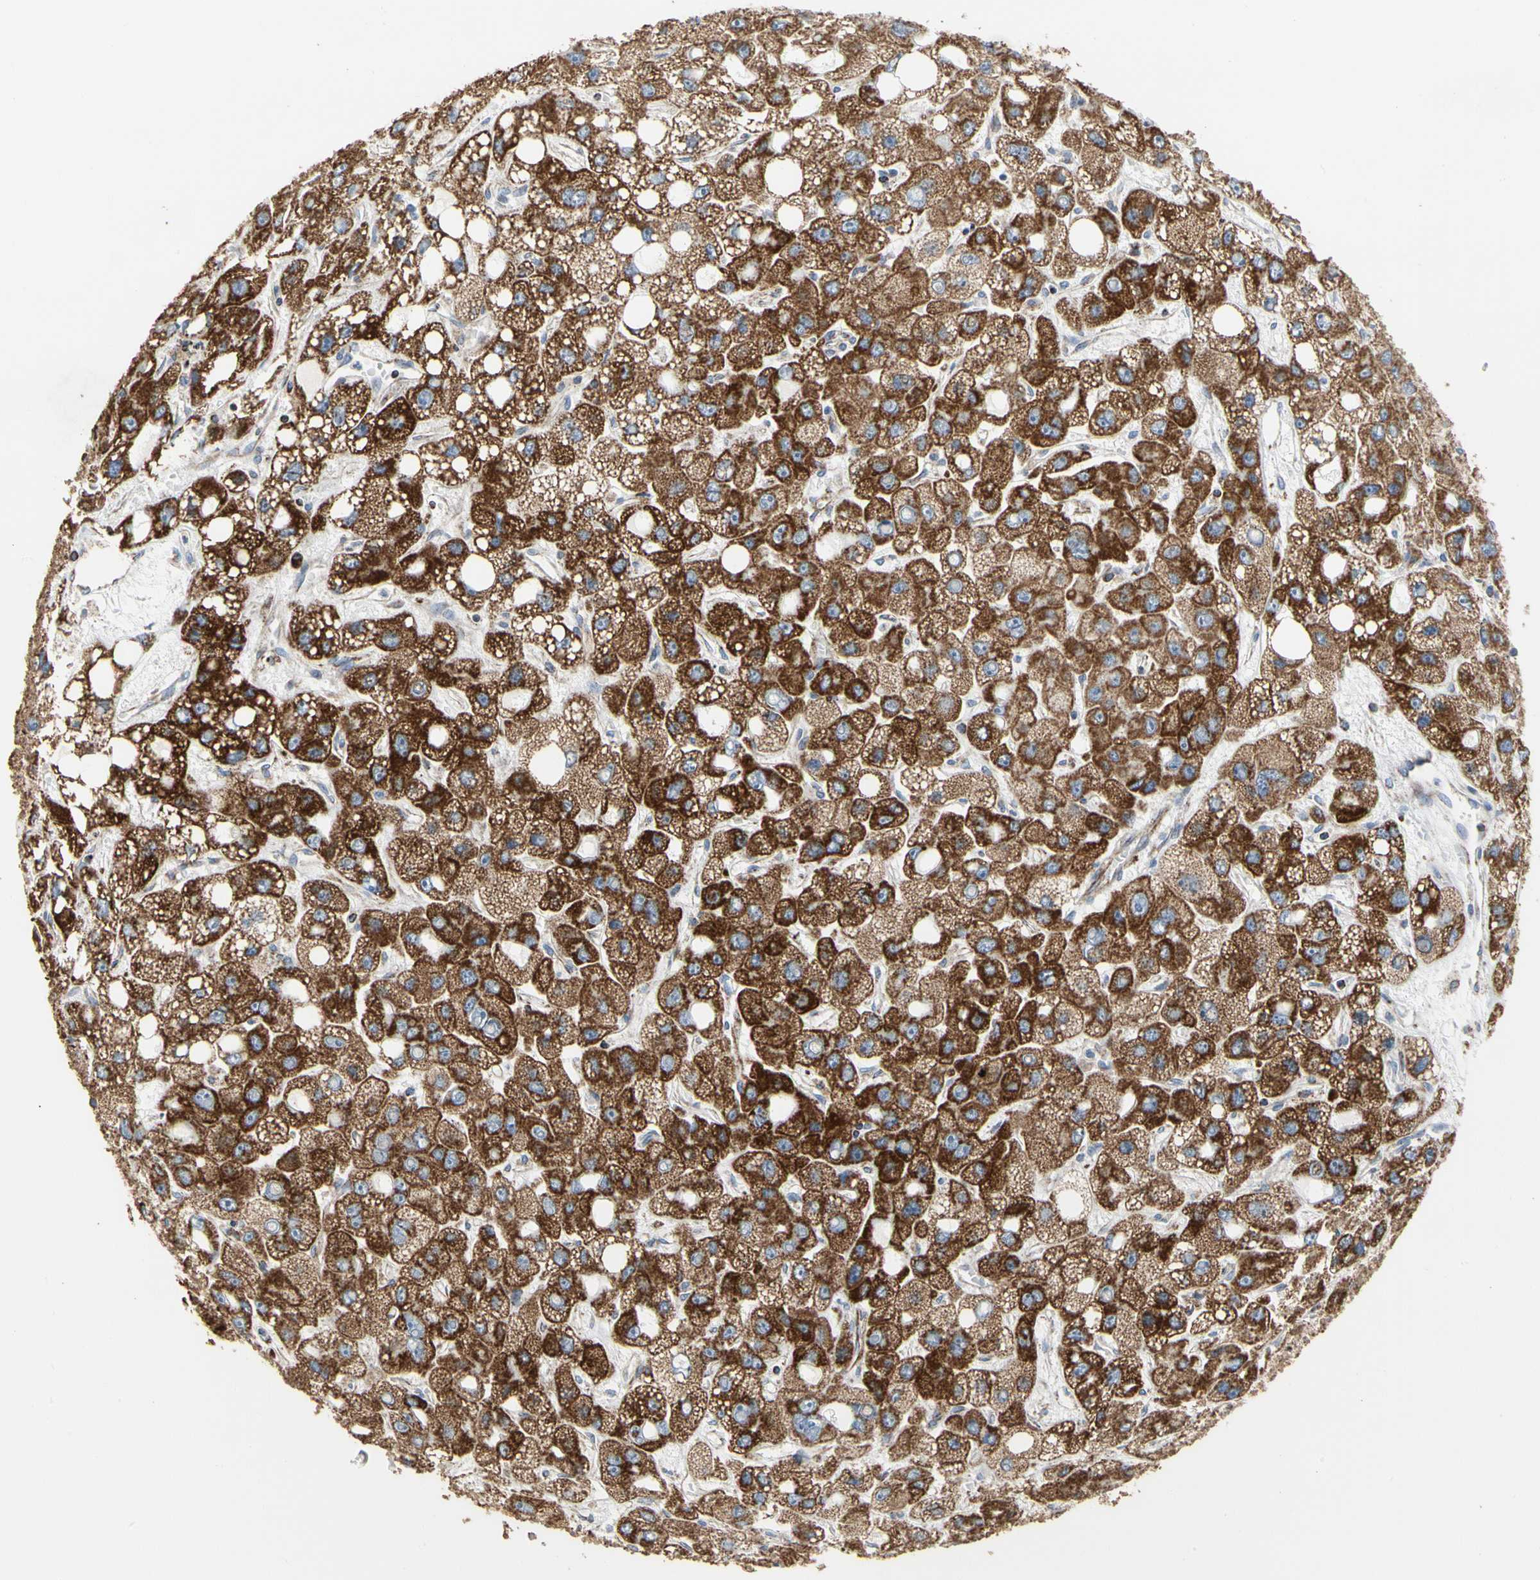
{"staining": {"intensity": "moderate", "quantity": "25%-75%", "location": "cytoplasmic/membranous"}, "tissue": "liver cancer", "cell_type": "Tumor cells", "image_type": "cancer", "snomed": [{"axis": "morphology", "description": "Carcinoma, Hepatocellular, NOS"}, {"axis": "topography", "description": "Liver"}], "caption": "Tumor cells reveal moderate cytoplasmic/membranous staining in approximately 25%-75% of cells in liver hepatocellular carcinoma.", "gene": "TUBA1A", "patient": {"sex": "male", "age": 55}}